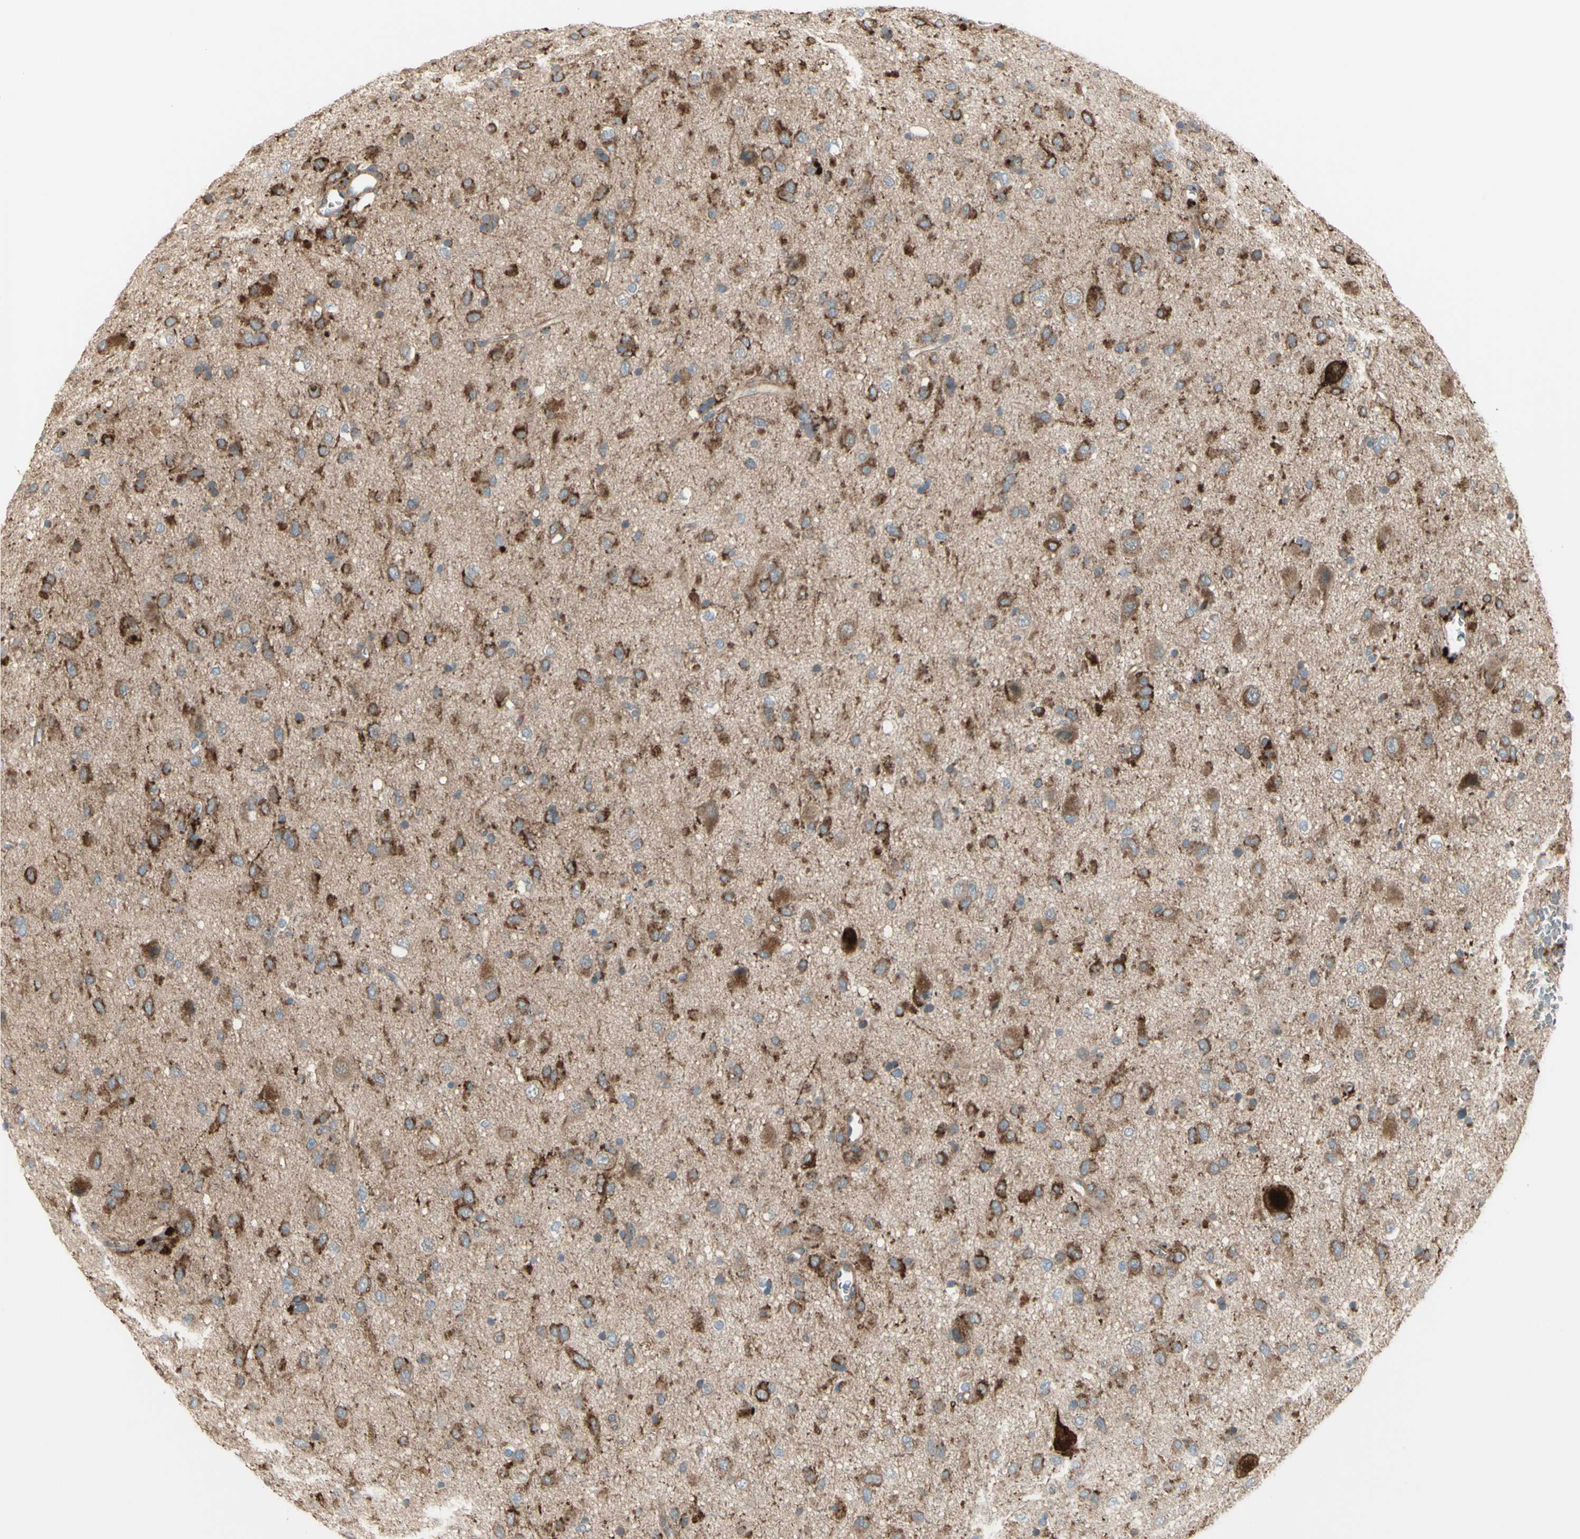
{"staining": {"intensity": "strong", "quantity": ">75%", "location": "cytoplasmic/membranous"}, "tissue": "glioma", "cell_type": "Tumor cells", "image_type": "cancer", "snomed": [{"axis": "morphology", "description": "Glioma, malignant, Low grade"}, {"axis": "topography", "description": "Brain"}], "caption": "Glioma stained with a brown dye demonstrates strong cytoplasmic/membranous positive expression in about >75% of tumor cells.", "gene": "OSTM1", "patient": {"sex": "male", "age": 77}}